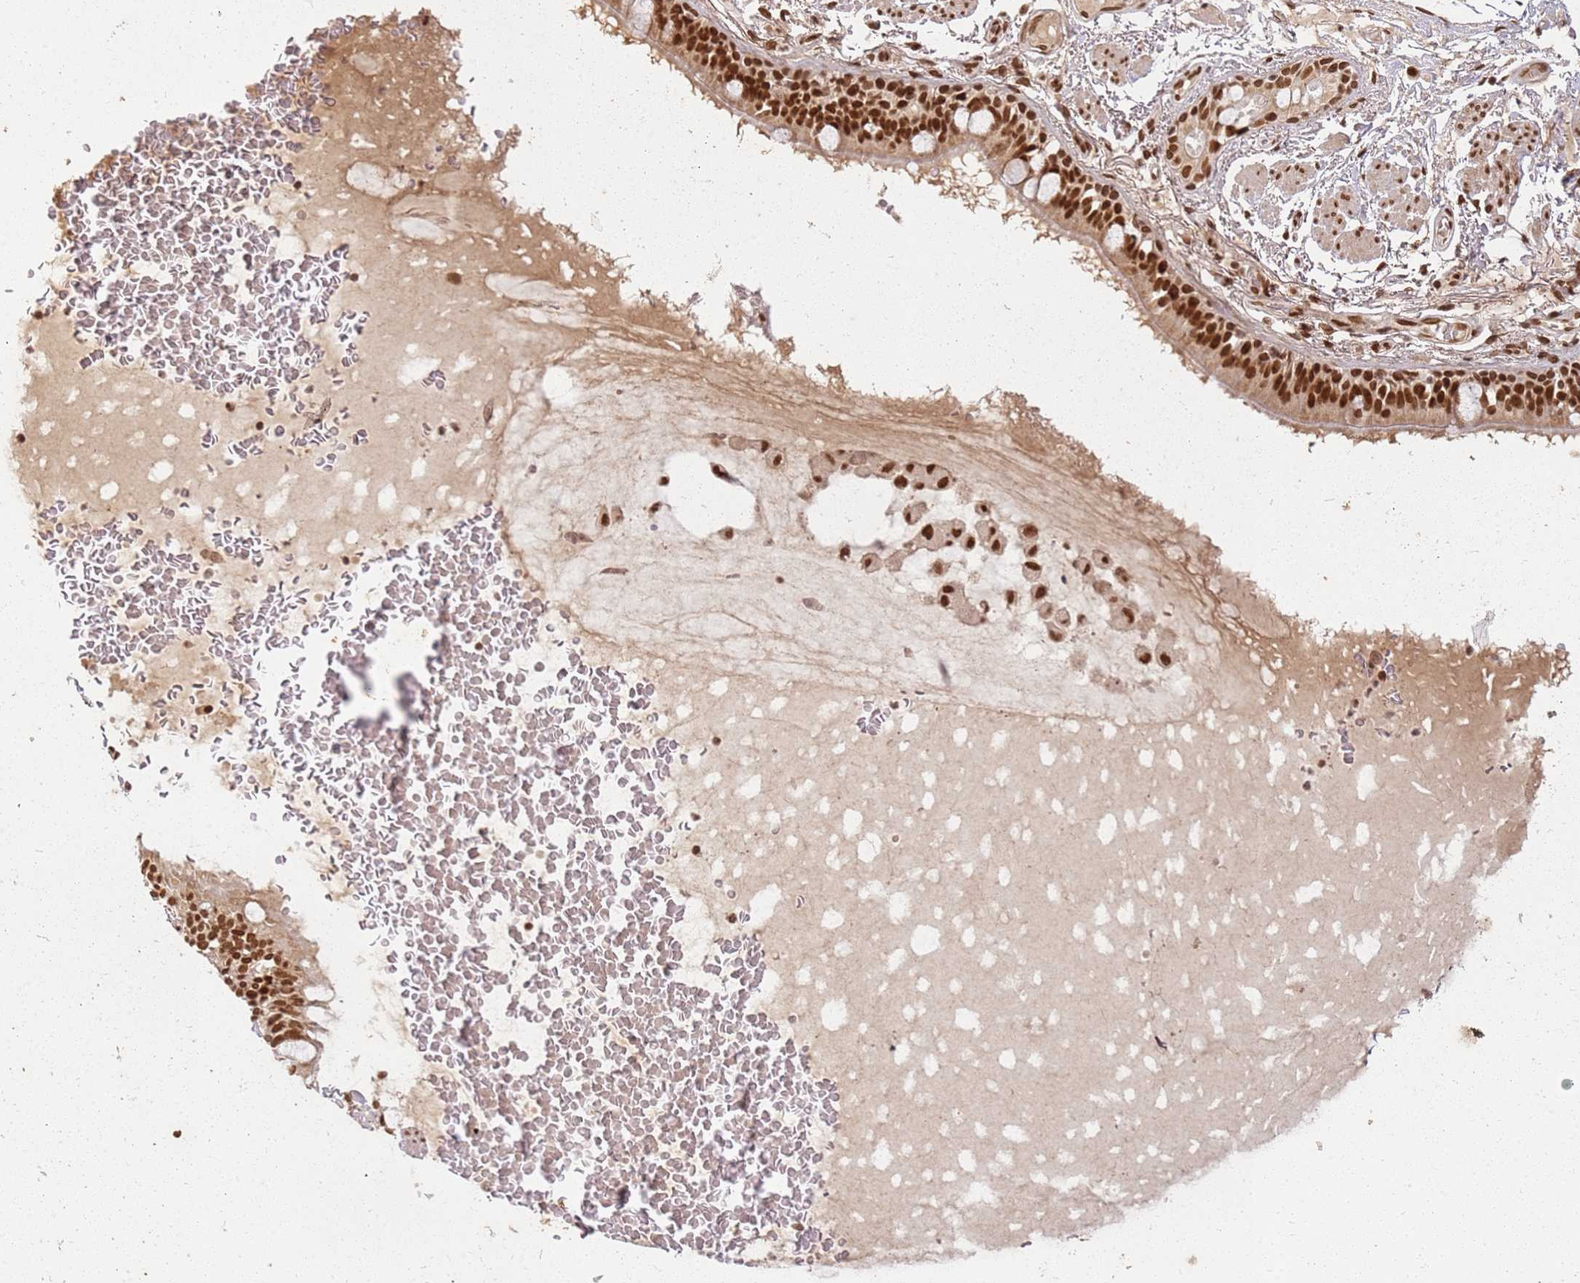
{"staining": {"intensity": "strong", "quantity": ">75%", "location": "nuclear"}, "tissue": "bronchus", "cell_type": "Respiratory epithelial cells", "image_type": "normal", "snomed": [{"axis": "morphology", "description": "Normal tissue, NOS"}, {"axis": "topography", "description": "Bronchus"}], "caption": "Immunohistochemical staining of benign human bronchus shows strong nuclear protein positivity in approximately >75% of respiratory epithelial cells. (DAB (3,3'-diaminobenzidine) IHC with brightfield microscopy, high magnification).", "gene": "TENT4A", "patient": {"sex": "male", "age": 70}}